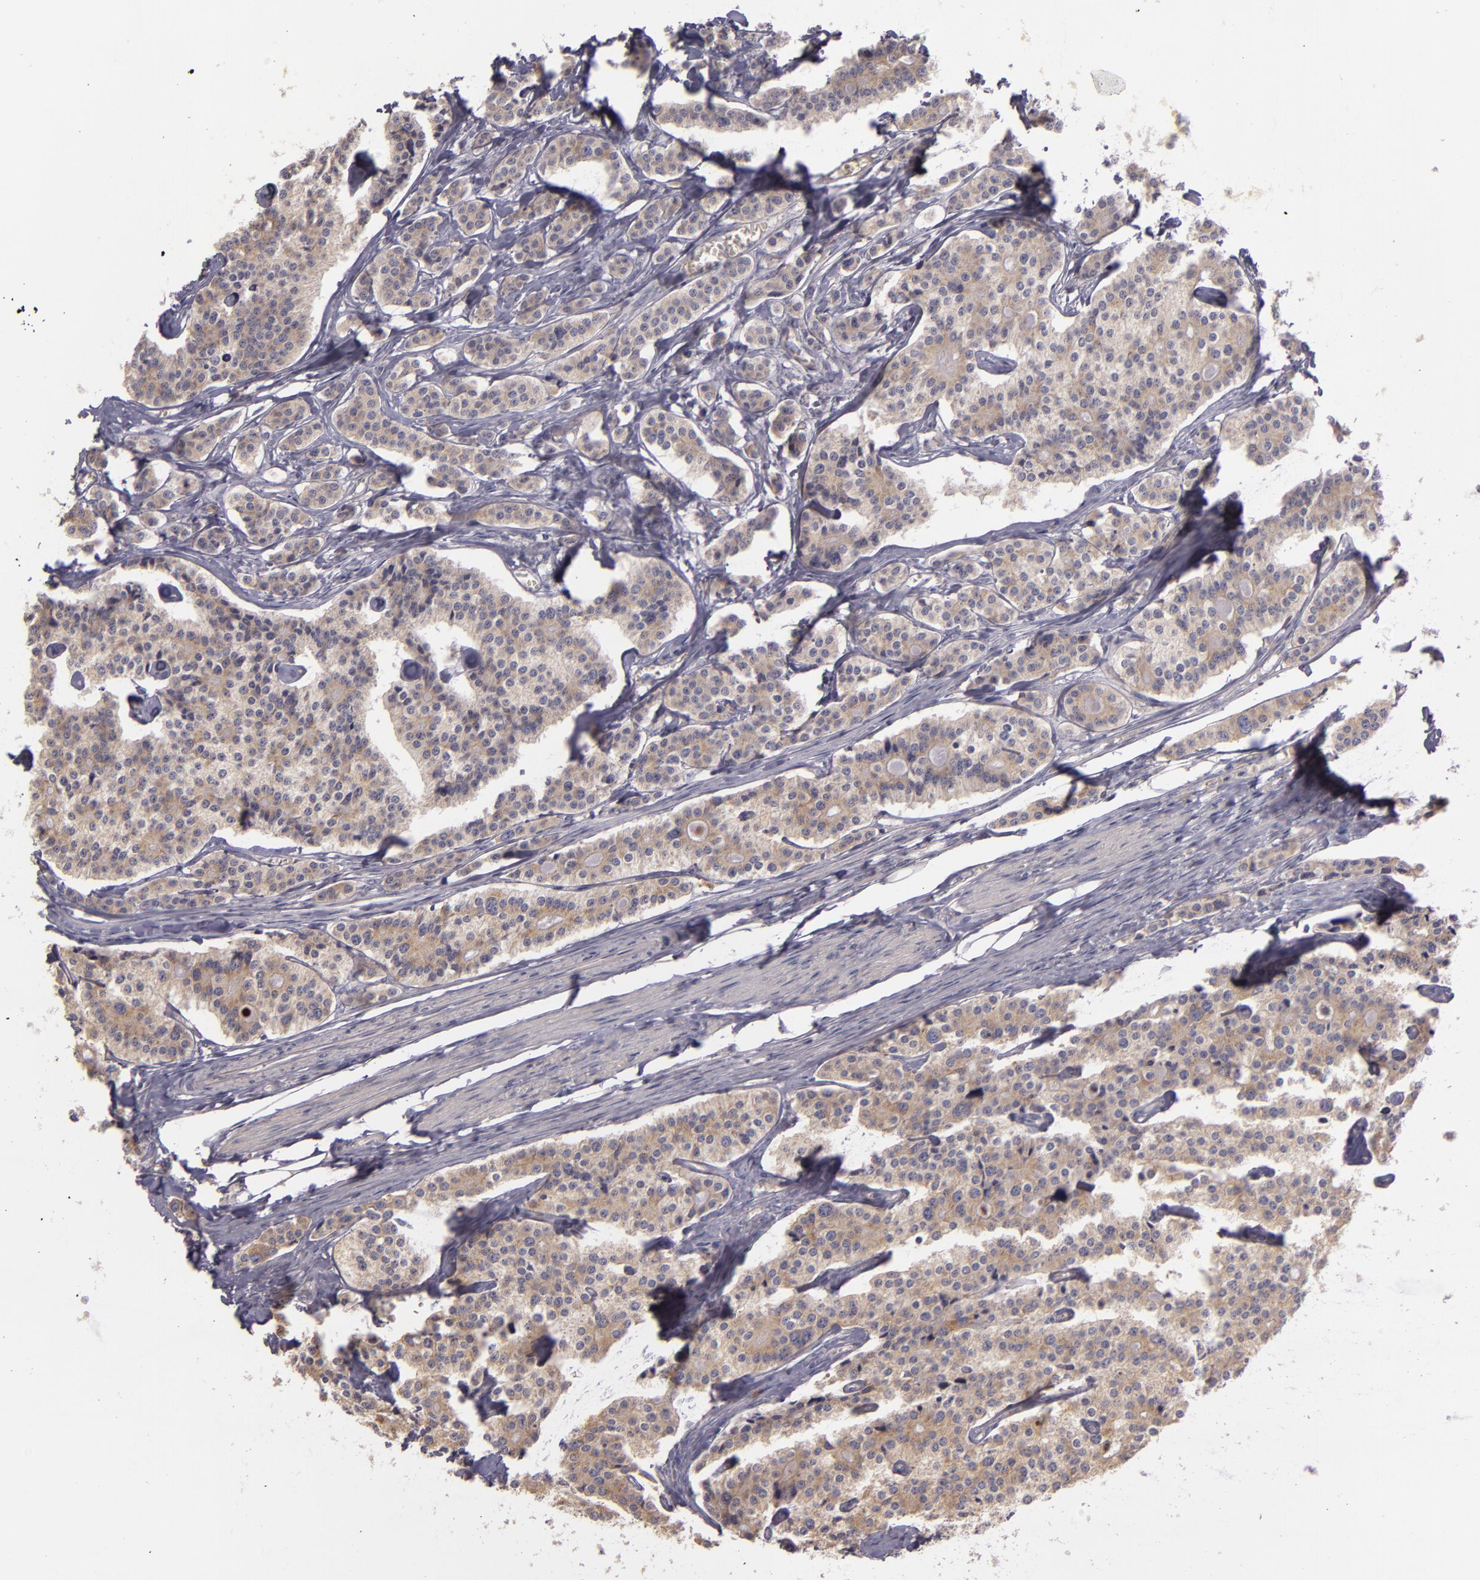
{"staining": {"intensity": "moderate", "quantity": "25%-75%", "location": "cytoplasmic/membranous"}, "tissue": "carcinoid", "cell_type": "Tumor cells", "image_type": "cancer", "snomed": [{"axis": "morphology", "description": "Carcinoid, malignant, NOS"}, {"axis": "topography", "description": "Small intestine"}], "caption": "Brown immunohistochemical staining in carcinoid reveals moderate cytoplasmic/membranous expression in about 25%-75% of tumor cells.", "gene": "RALGAPA1", "patient": {"sex": "male", "age": 63}}